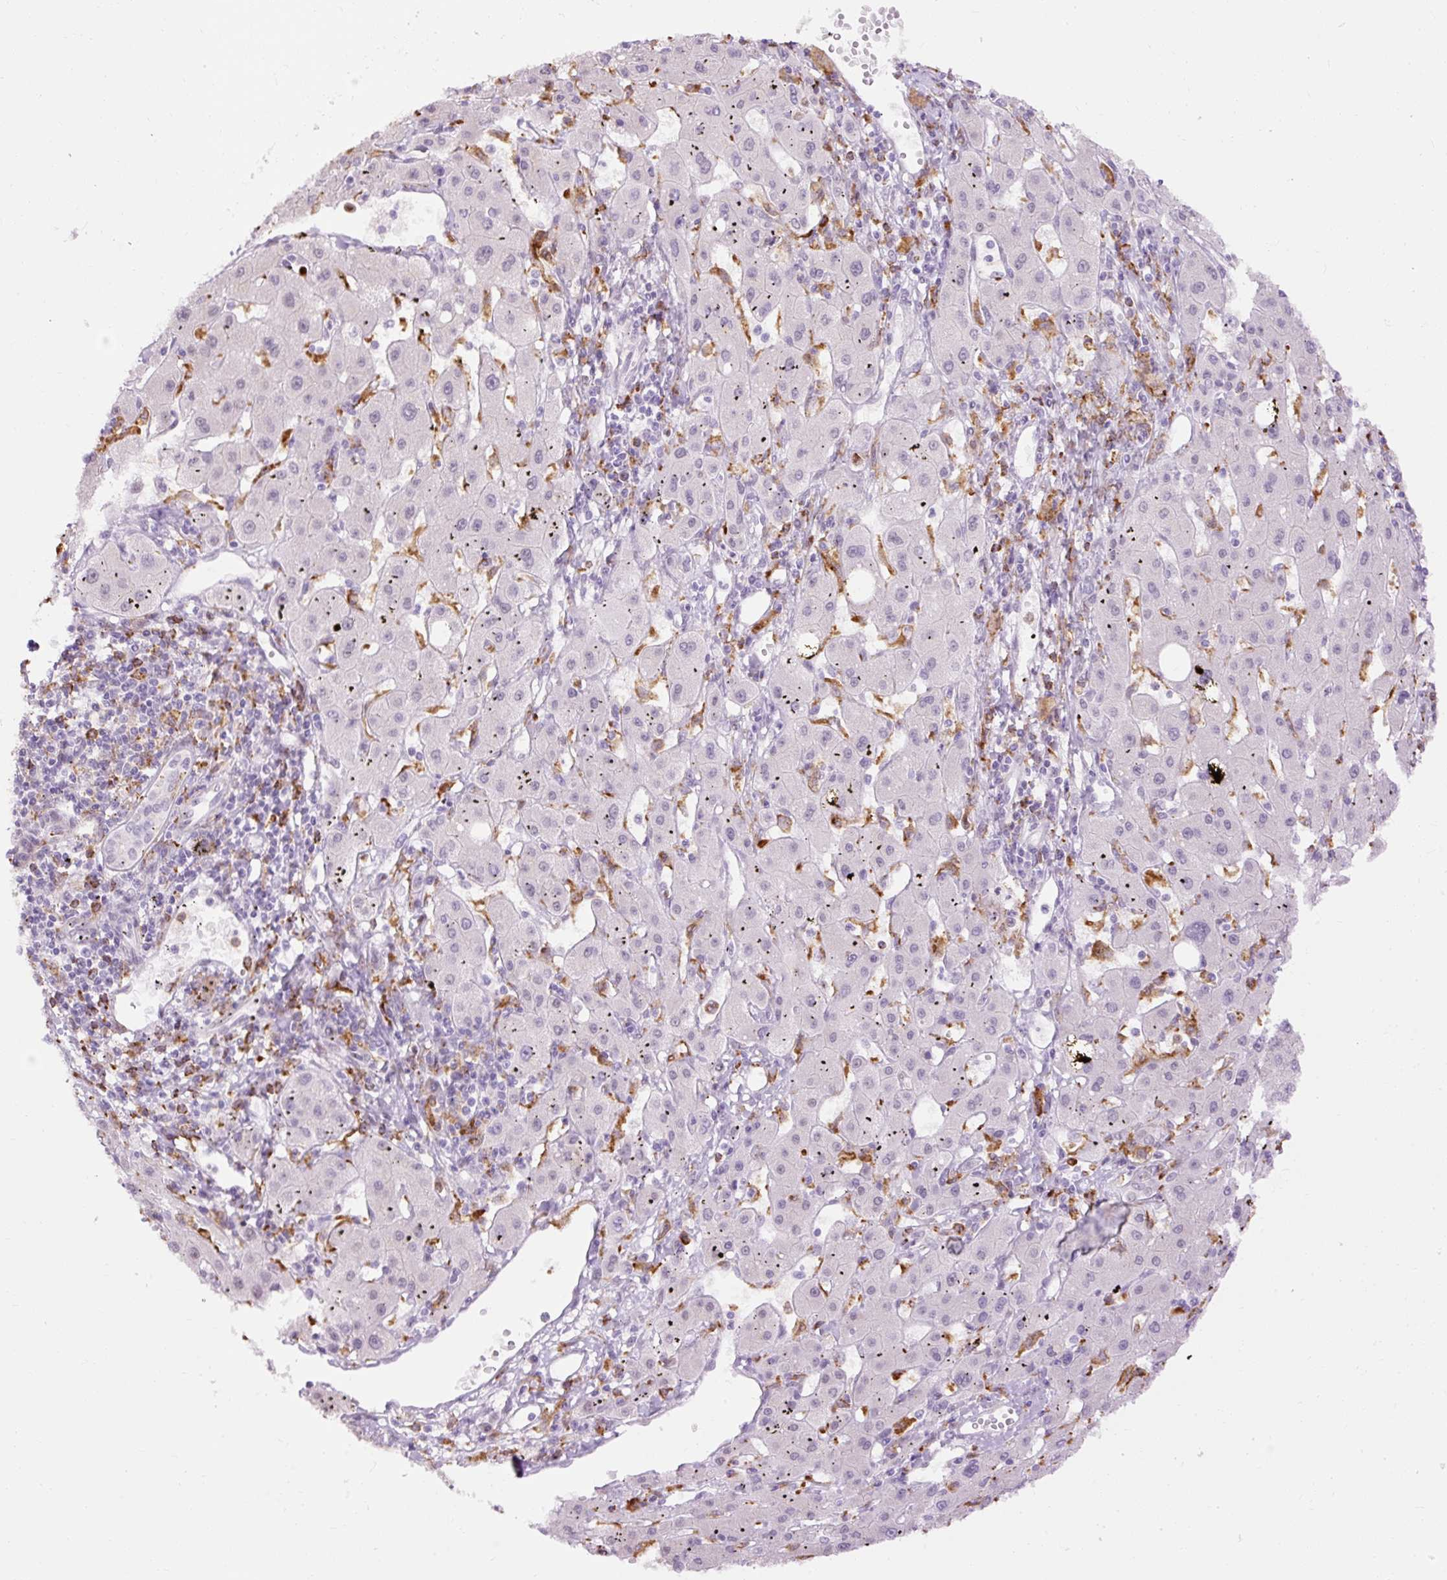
{"staining": {"intensity": "negative", "quantity": "none", "location": "none"}, "tissue": "liver cancer", "cell_type": "Tumor cells", "image_type": "cancer", "snomed": [{"axis": "morphology", "description": "Carcinoma, Hepatocellular, NOS"}, {"axis": "topography", "description": "Liver"}], "caption": "DAB (3,3'-diaminobenzidine) immunohistochemical staining of human liver cancer (hepatocellular carcinoma) demonstrates no significant positivity in tumor cells.", "gene": "LY86", "patient": {"sex": "male", "age": 72}}